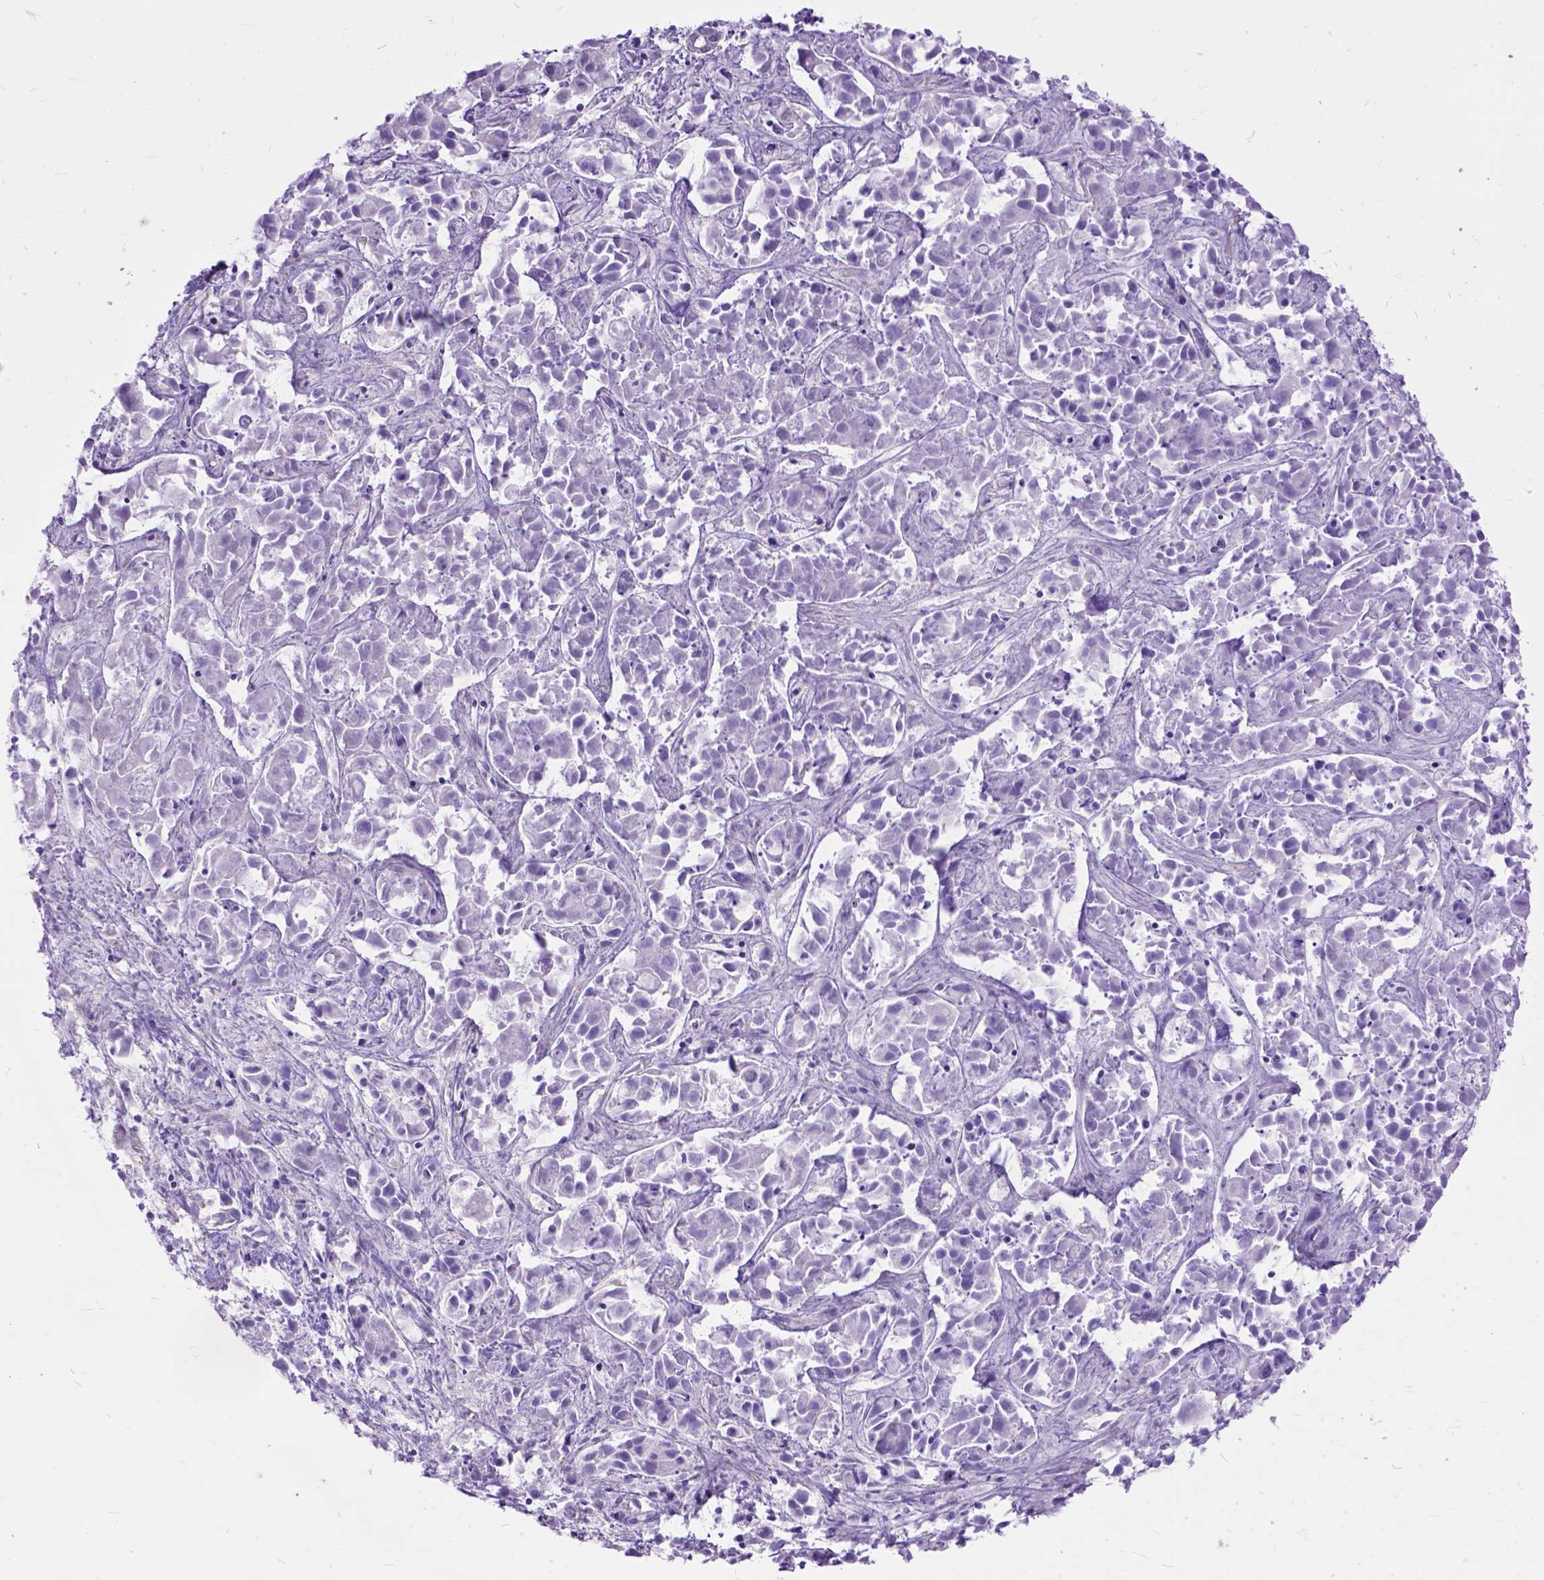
{"staining": {"intensity": "negative", "quantity": "none", "location": "none"}, "tissue": "liver cancer", "cell_type": "Tumor cells", "image_type": "cancer", "snomed": [{"axis": "morphology", "description": "Cholangiocarcinoma"}, {"axis": "topography", "description": "Liver"}], "caption": "Liver cholangiocarcinoma was stained to show a protein in brown. There is no significant expression in tumor cells. The staining is performed using DAB brown chromogen with nuclei counter-stained in using hematoxylin.", "gene": "ARL9", "patient": {"sex": "female", "age": 81}}